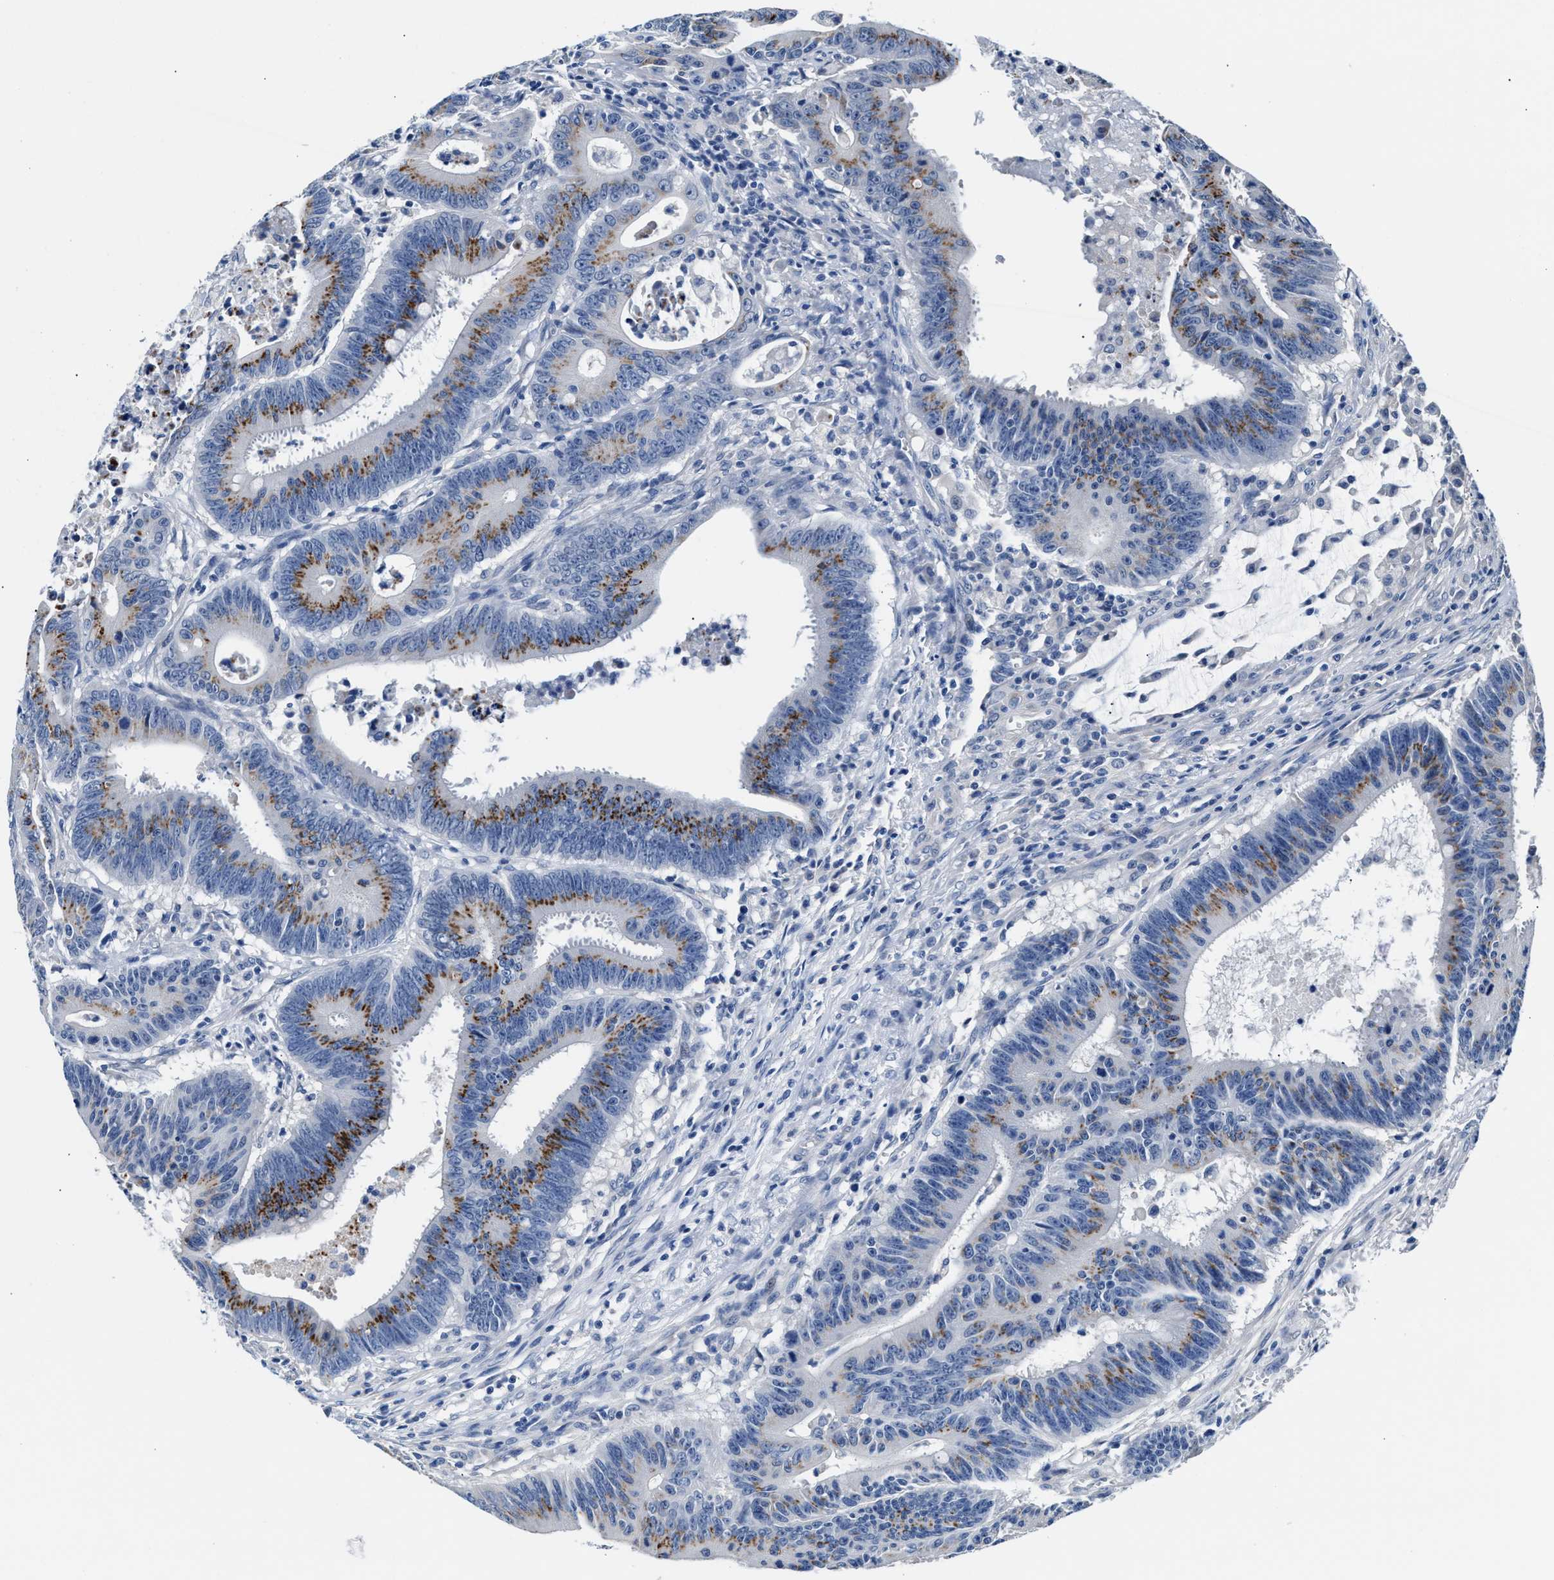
{"staining": {"intensity": "moderate", "quantity": ">75%", "location": "cytoplasmic/membranous"}, "tissue": "colorectal cancer", "cell_type": "Tumor cells", "image_type": "cancer", "snomed": [{"axis": "morphology", "description": "Adenocarcinoma, NOS"}, {"axis": "topography", "description": "Colon"}], "caption": "Colorectal cancer (adenocarcinoma) stained with immunohistochemistry (IHC) shows moderate cytoplasmic/membranous staining in about >75% of tumor cells. The staining was performed using DAB to visualize the protein expression in brown, while the nuclei were stained in blue with hematoxylin (Magnification: 20x).", "gene": "GSTM1", "patient": {"sex": "male", "age": 45}}